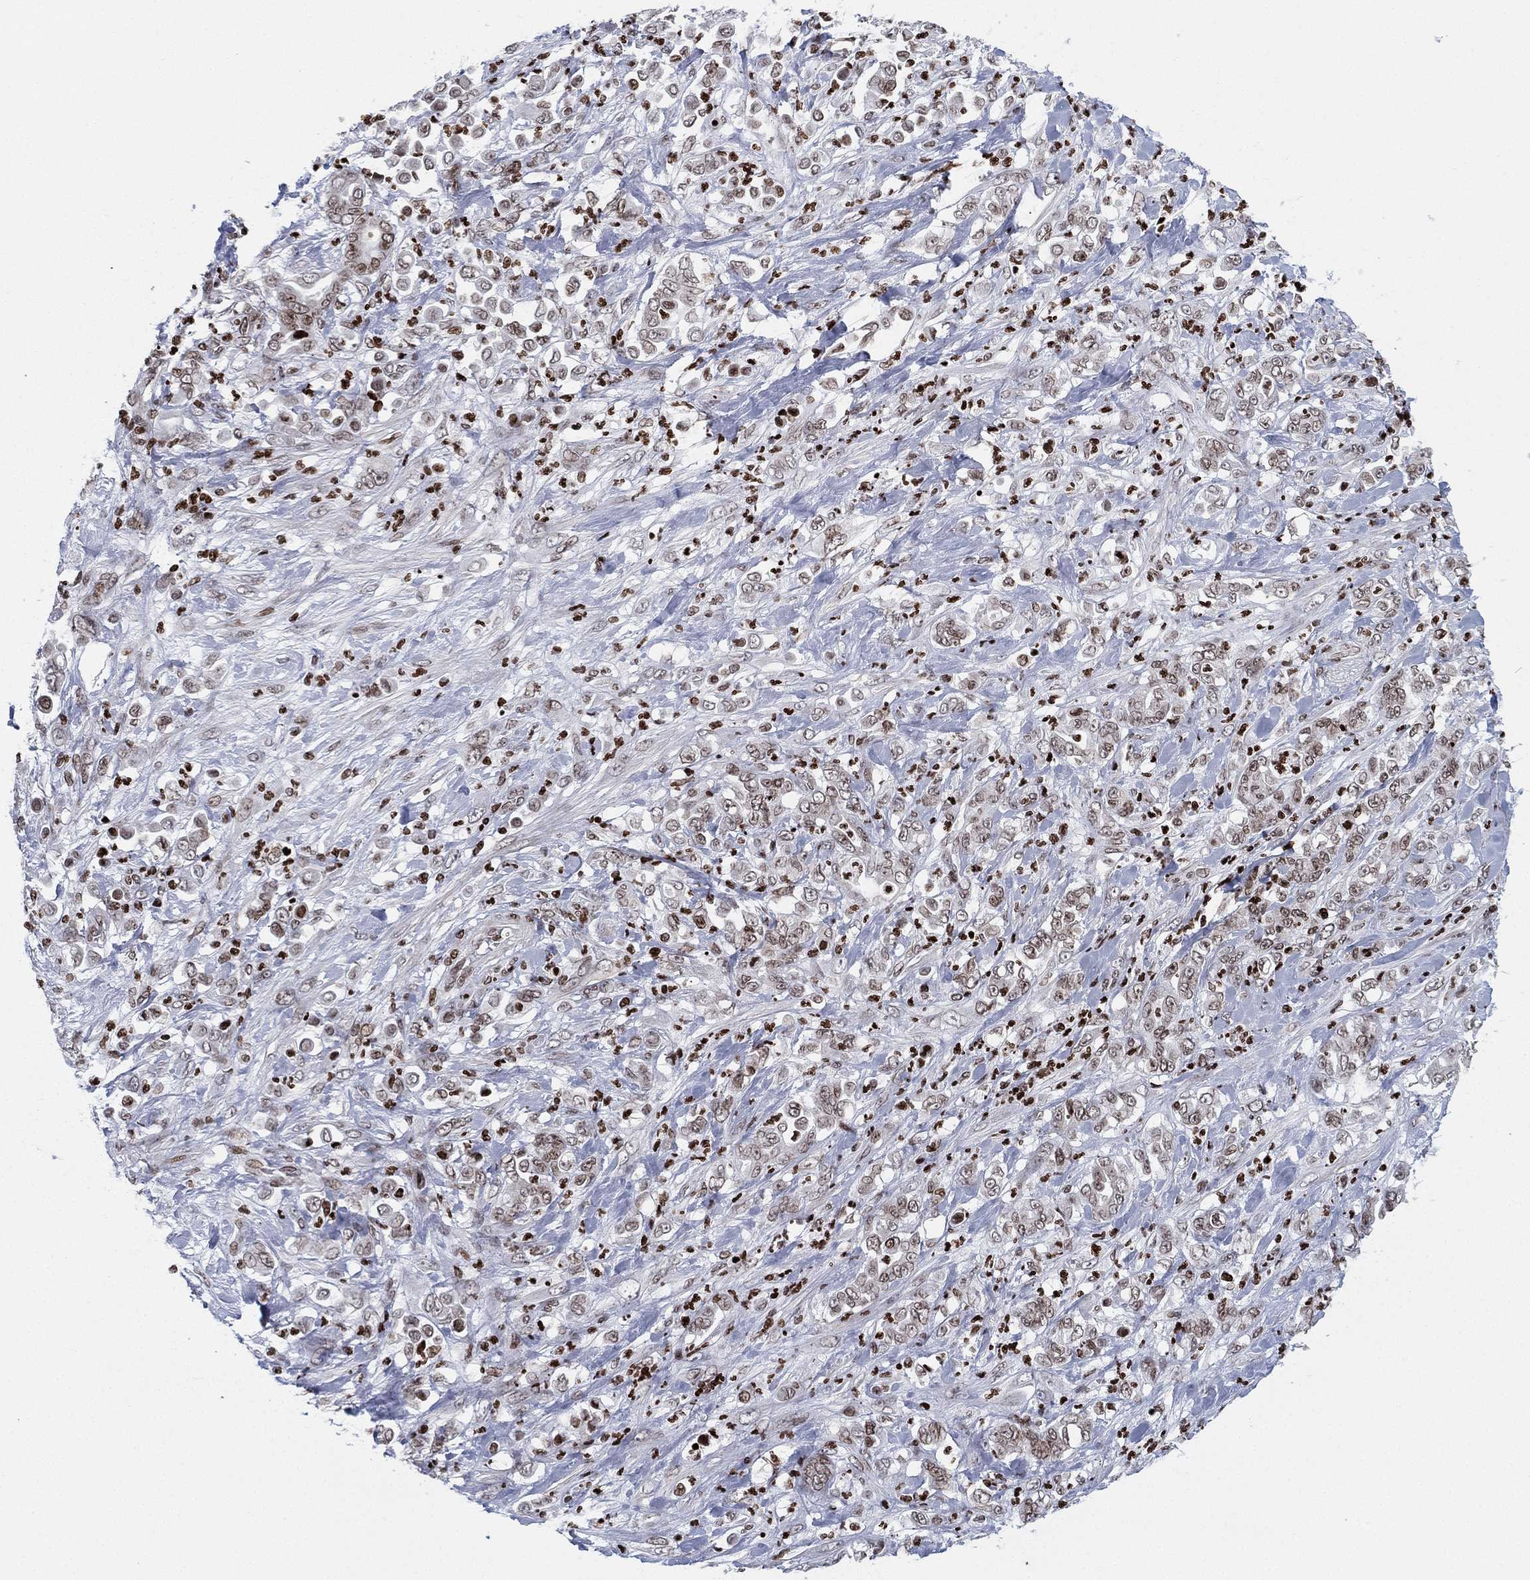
{"staining": {"intensity": "weak", "quantity": "<25%", "location": "nuclear"}, "tissue": "stomach cancer", "cell_type": "Tumor cells", "image_type": "cancer", "snomed": [{"axis": "morphology", "description": "Adenocarcinoma, NOS"}, {"axis": "topography", "description": "Stomach"}], "caption": "An immunohistochemistry (IHC) image of stomach cancer is shown. There is no staining in tumor cells of stomach cancer. (DAB (3,3'-diaminobenzidine) immunohistochemistry (IHC), high magnification).", "gene": "MFSD14A", "patient": {"sex": "female", "age": 79}}